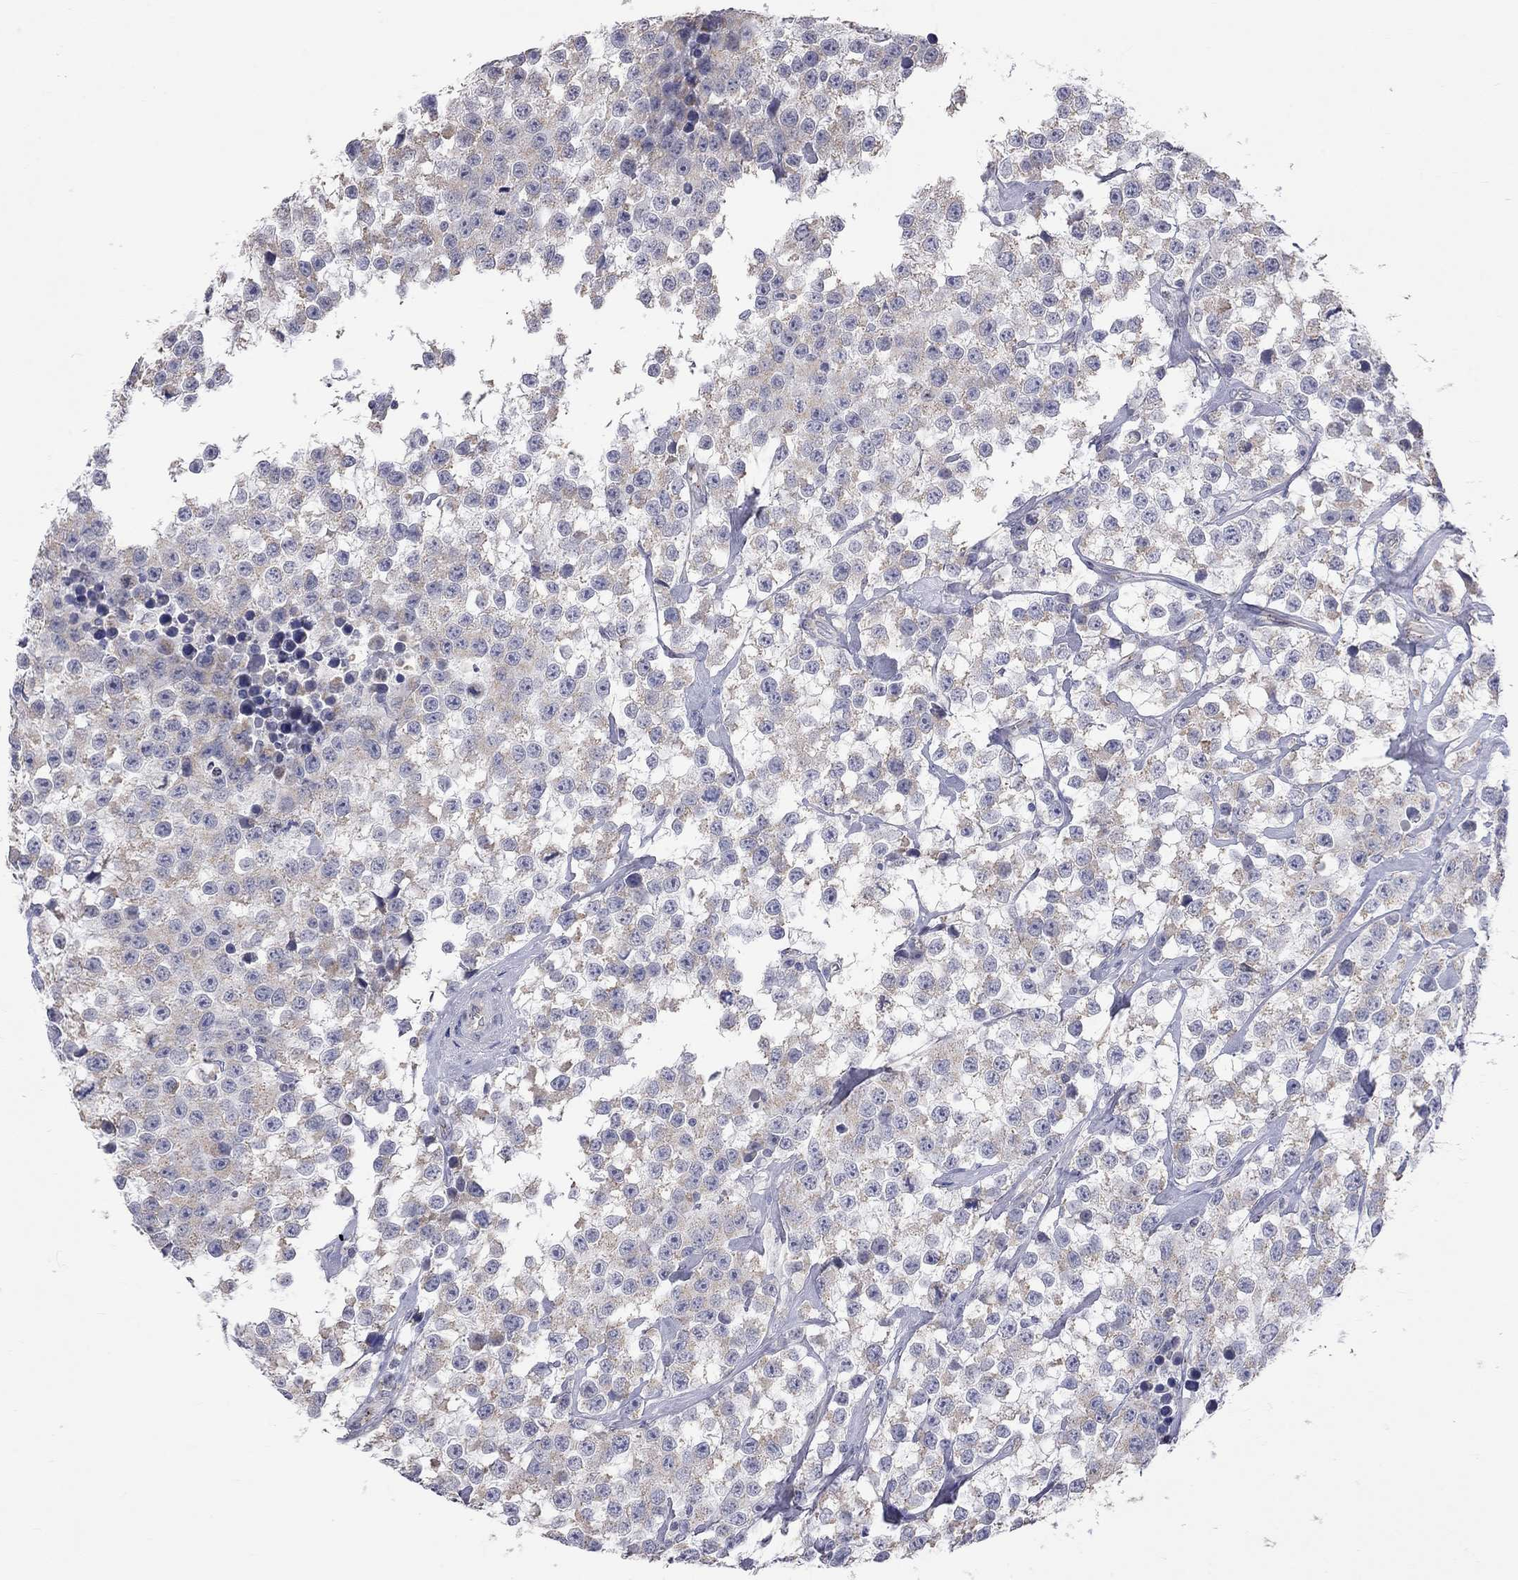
{"staining": {"intensity": "weak", "quantity": "25%-75%", "location": "cytoplasmic/membranous"}, "tissue": "testis cancer", "cell_type": "Tumor cells", "image_type": "cancer", "snomed": [{"axis": "morphology", "description": "Seminoma, NOS"}, {"axis": "topography", "description": "Testis"}], "caption": "This is a photomicrograph of immunohistochemistry staining of testis cancer (seminoma), which shows weak staining in the cytoplasmic/membranous of tumor cells.", "gene": "OPRK1", "patient": {"sex": "male", "age": 59}}